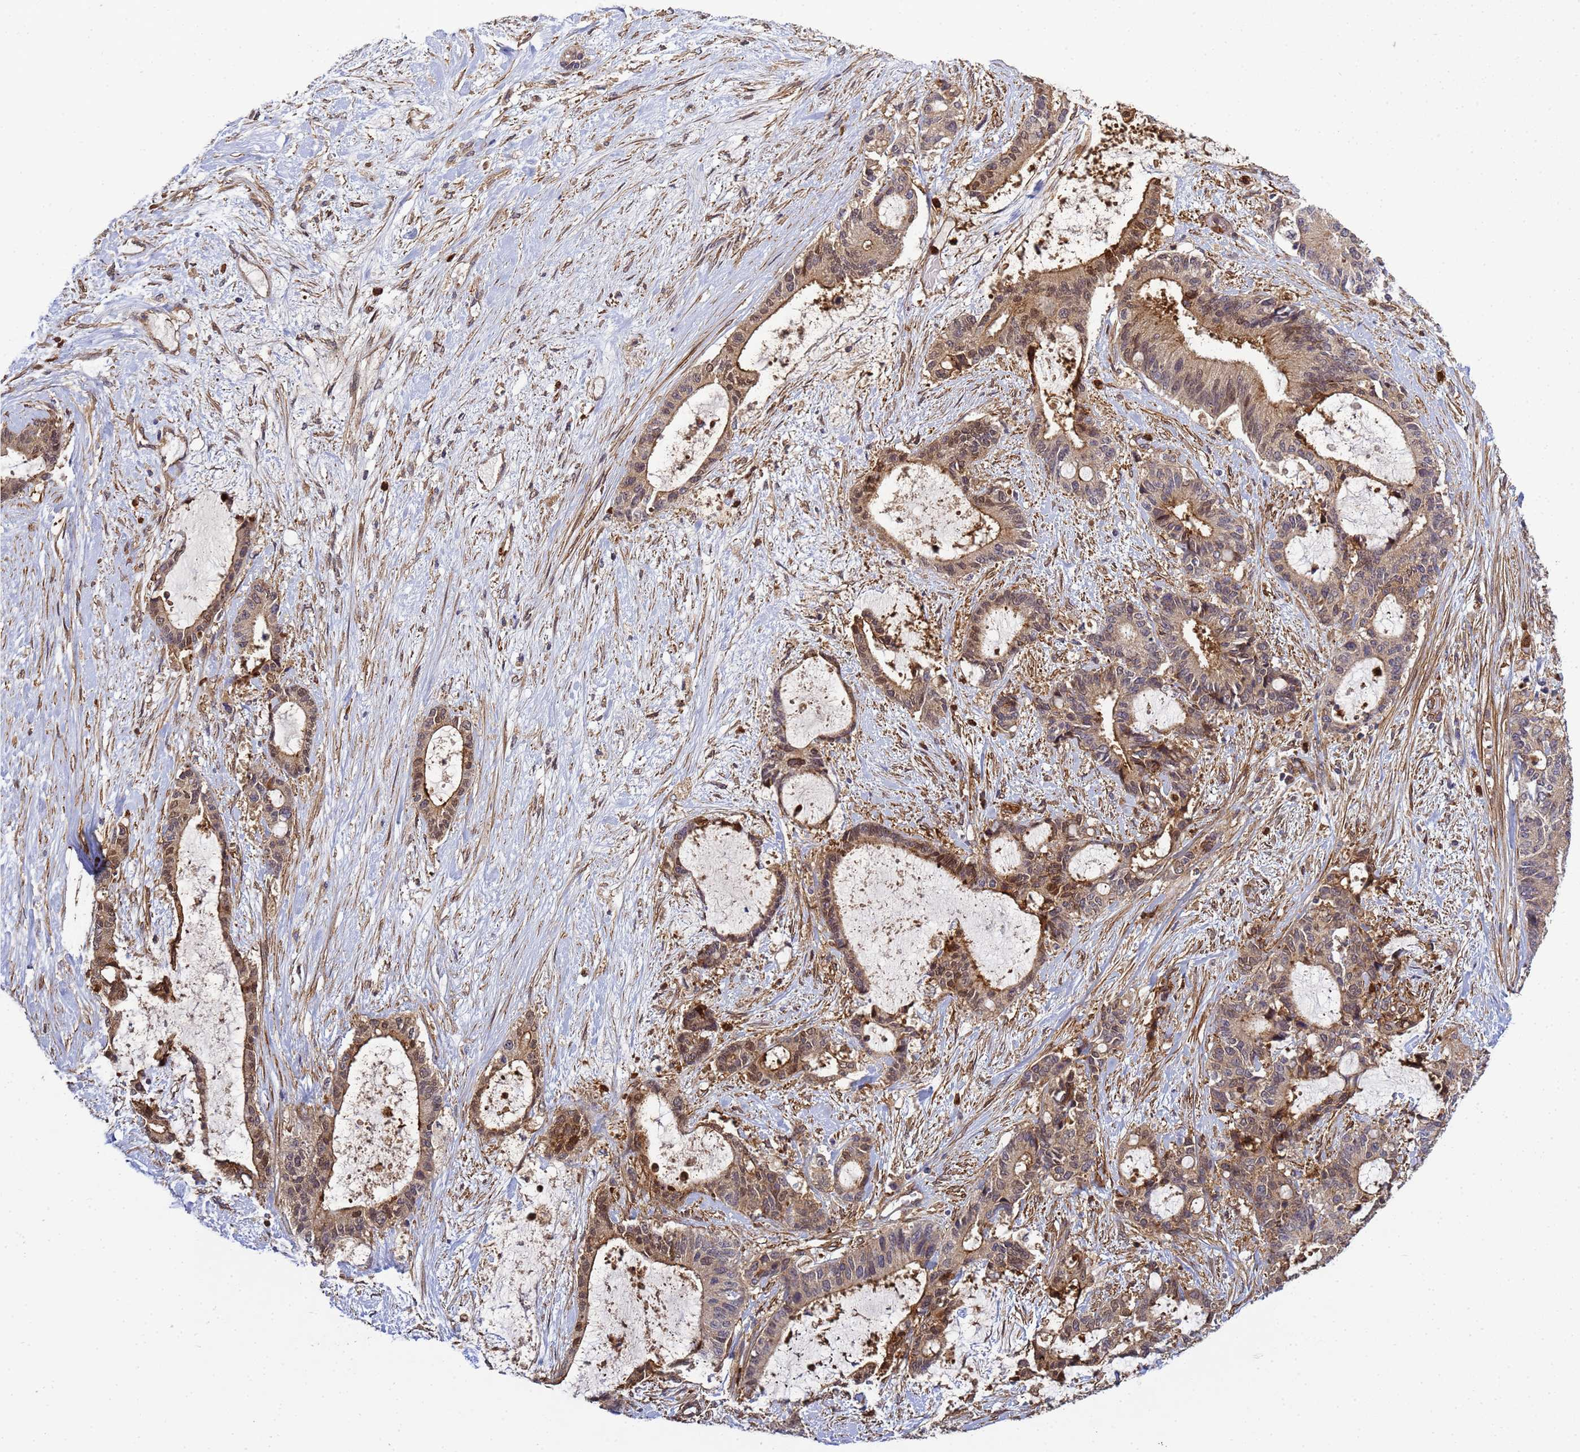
{"staining": {"intensity": "moderate", "quantity": ">75%", "location": "cytoplasmic/membranous,nuclear"}, "tissue": "liver cancer", "cell_type": "Tumor cells", "image_type": "cancer", "snomed": [{"axis": "morphology", "description": "Normal tissue, NOS"}, {"axis": "morphology", "description": "Cholangiocarcinoma"}, {"axis": "topography", "description": "Liver"}, {"axis": "topography", "description": "Peripheral nerve tissue"}], "caption": "Immunohistochemistry of liver cancer shows medium levels of moderate cytoplasmic/membranous and nuclear expression in approximately >75% of tumor cells. The staining was performed using DAB (3,3'-diaminobenzidine), with brown indicating positive protein expression. Nuclei are stained blue with hematoxylin.", "gene": "C8orf34", "patient": {"sex": "female", "age": 73}}